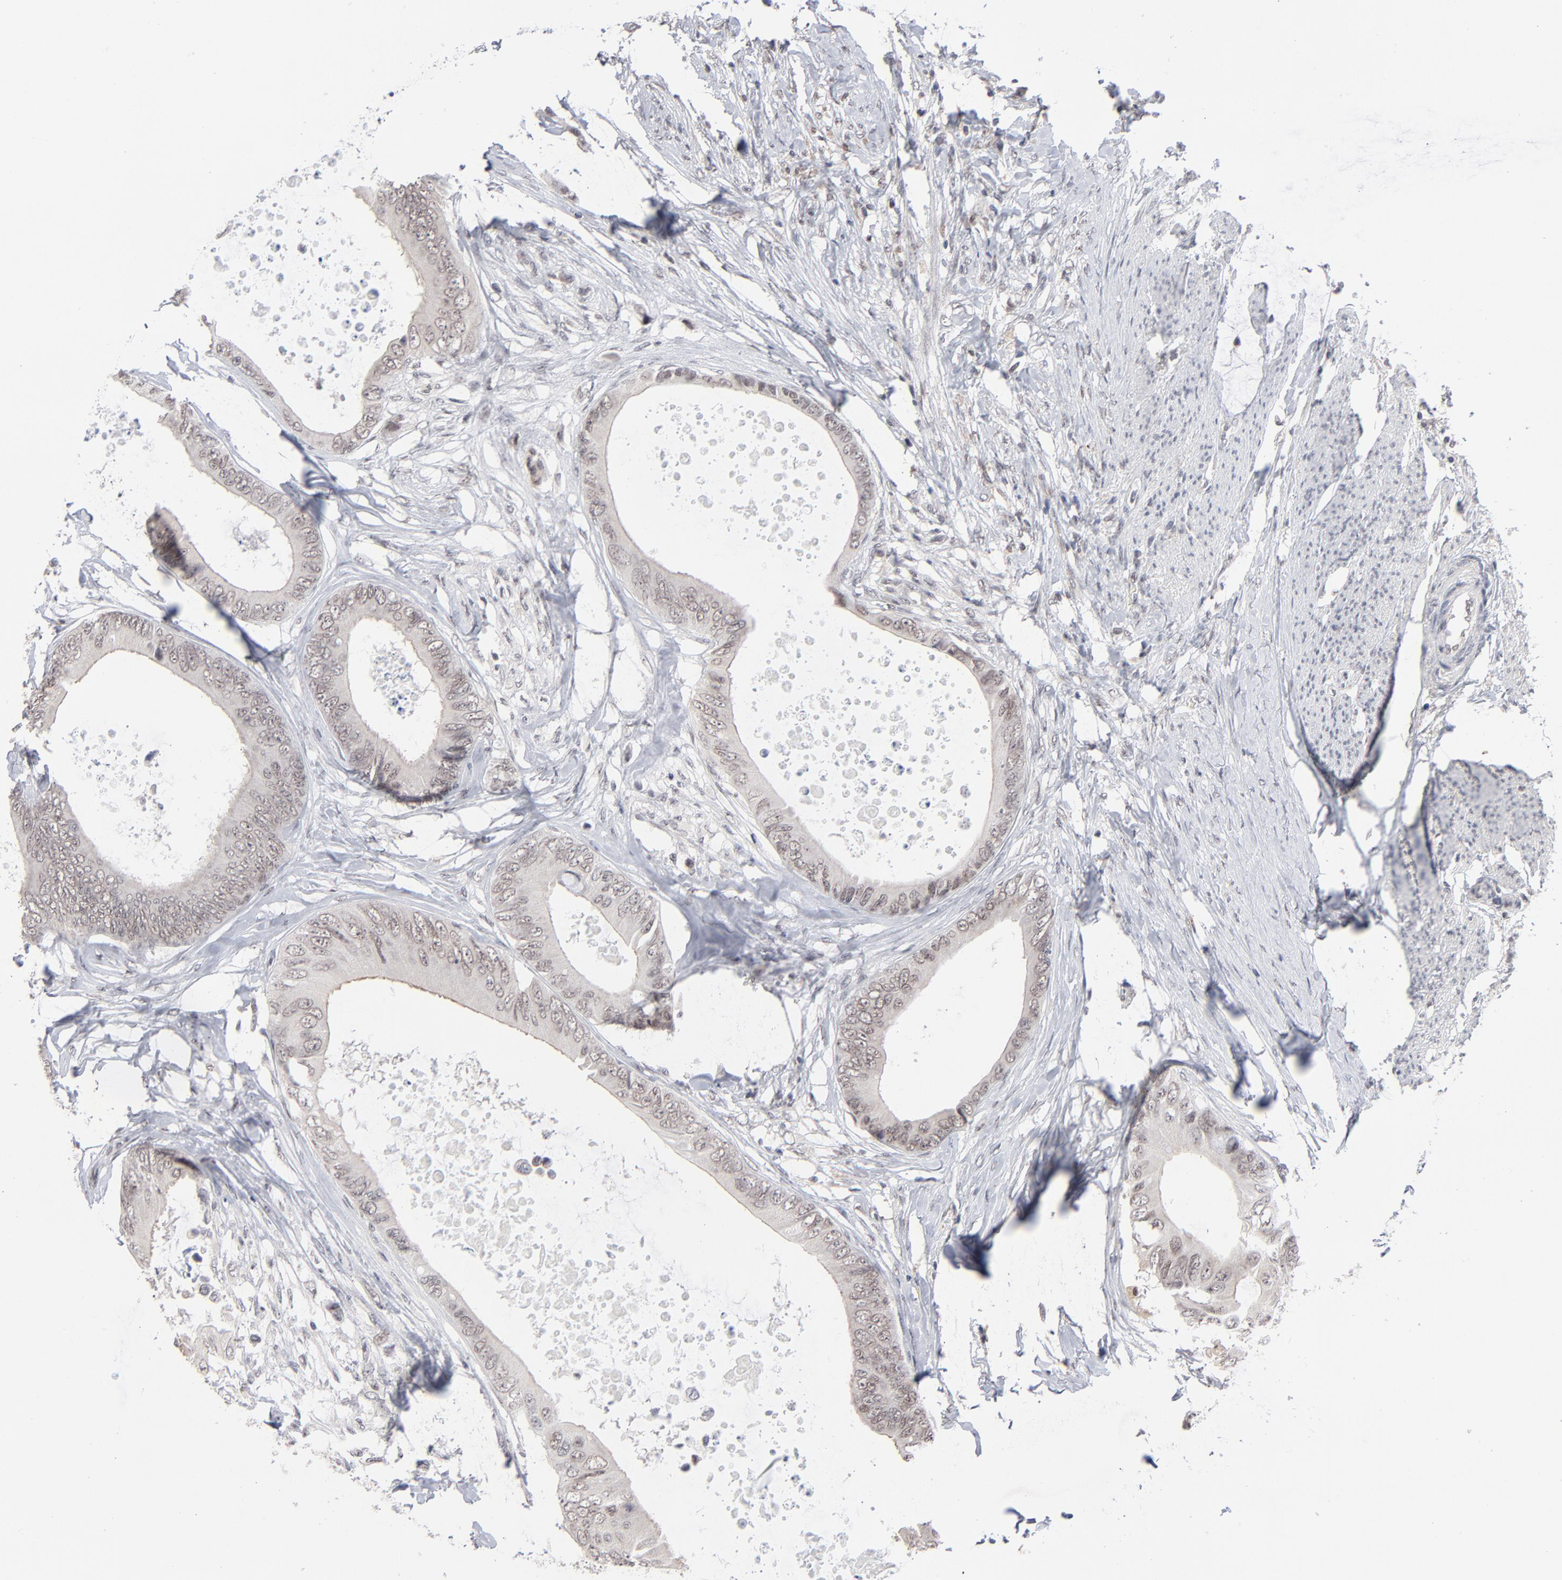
{"staining": {"intensity": "negative", "quantity": "none", "location": "none"}, "tissue": "colorectal cancer", "cell_type": "Tumor cells", "image_type": "cancer", "snomed": [{"axis": "morphology", "description": "Normal tissue, NOS"}, {"axis": "morphology", "description": "Adenocarcinoma, NOS"}, {"axis": "topography", "description": "Rectum"}, {"axis": "topography", "description": "Peripheral nerve tissue"}], "caption": "High power microscopy photomicrograph of an IHC photomicrograph of colorectal cancer (adenocarcinoma), revealing no significant expression in tumor cells.", "gene": "MBIP", "patient": {"sex": "female", "age": 77}}